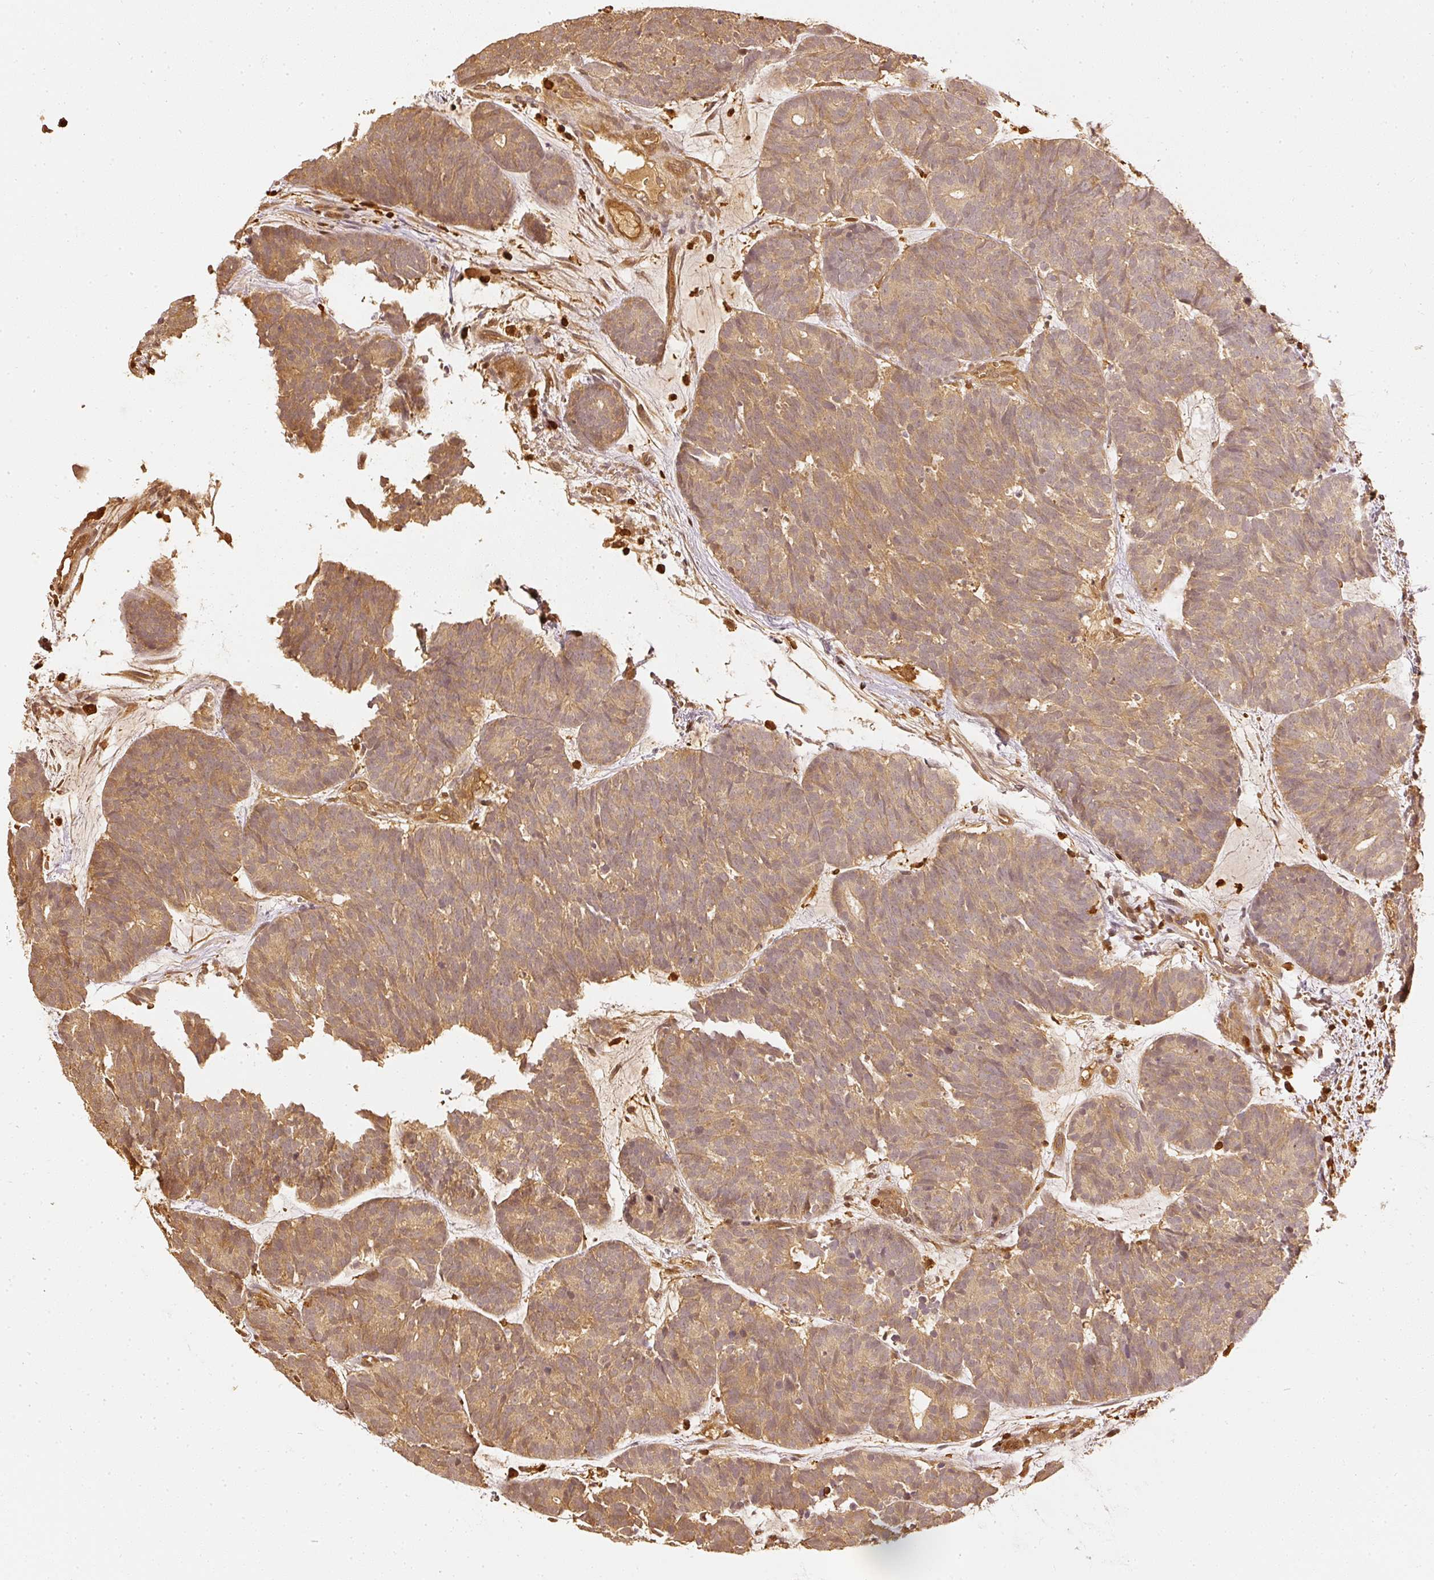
{"staining": {"intensity": "weak", "quantity": ">75%", "location": "cytoplasmic/membranous"}, "tissue": "head and neck cancer", "cell_type": "Tumor cells", "image_type": "cancer", "snomed": [{"axis": "morphology", "description": "Adenocarcinoma, NOS"}, {"axis": "topography", "description": "Head-Neck"}], "caption": "Immunohistochemistry of human head and neck cancer reveals low levels of weak cytoplasmic/membranous expression in approximately >75% of tumor cells.", "gene": "PFN1", "patient": {"sex": "female", "age": 81}}